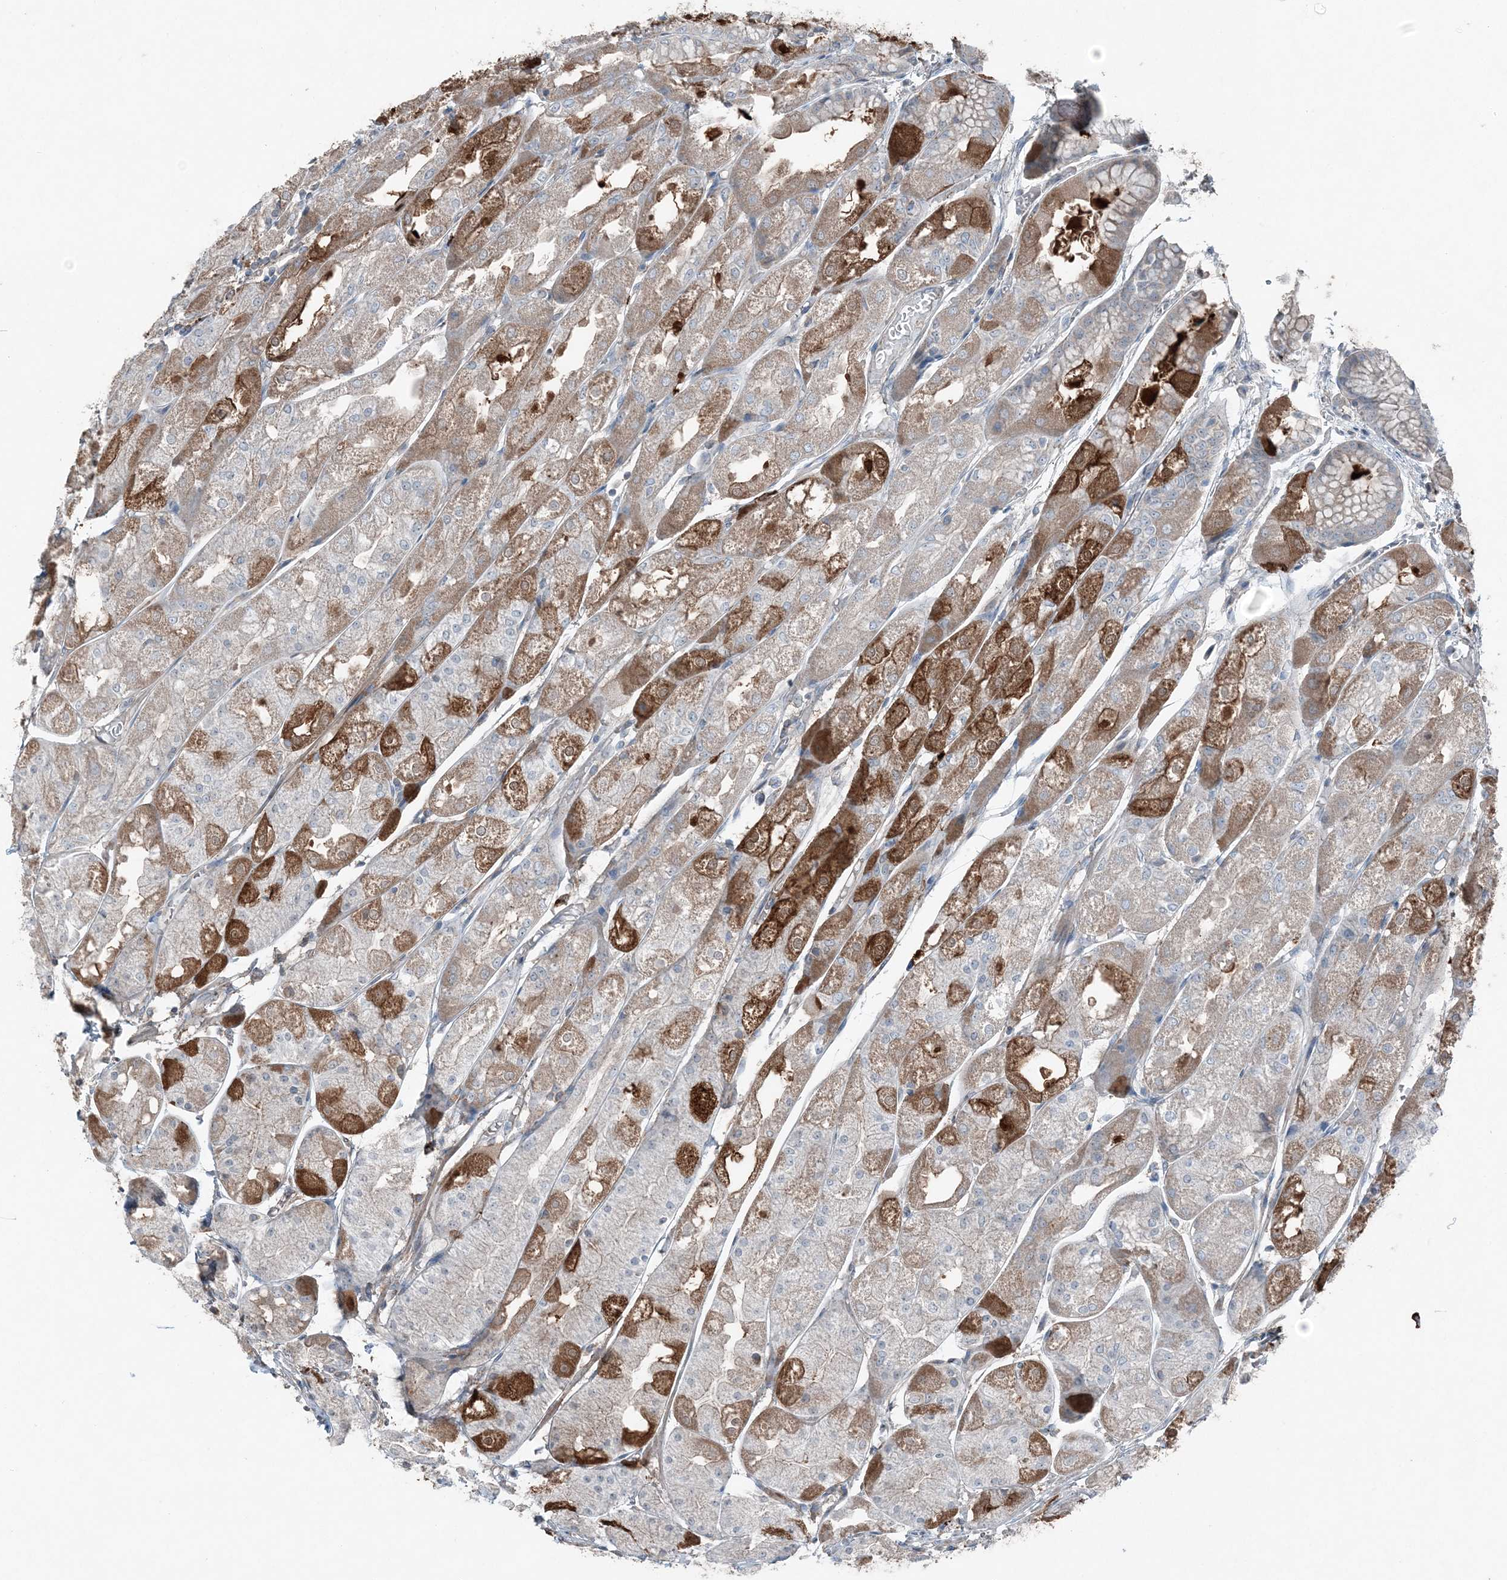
{"staining": {"intensity": "strong", "quantity": "25%-75%", "location": "cytoplasmic/membranous"}, "tissue": "stomach", "cell_type": "Glandular cells", "image_type": "normal", "snomed": [{"axis": "morphology", "description": "Normal tissue, NOS"}, {"axis": "topography", "description": "Stomach, upper"}], "caption": "Protein analysis of benign stomach displays strong cytoplasmic/membranous staining in approximately 25%-75% of glandular cells. (DAB (3,3'-diaminobenzidine) = brown stain, brightfield microscopy at high magnification).", "gene": "KY", "patient": {"sex": "male", "age": 72}}